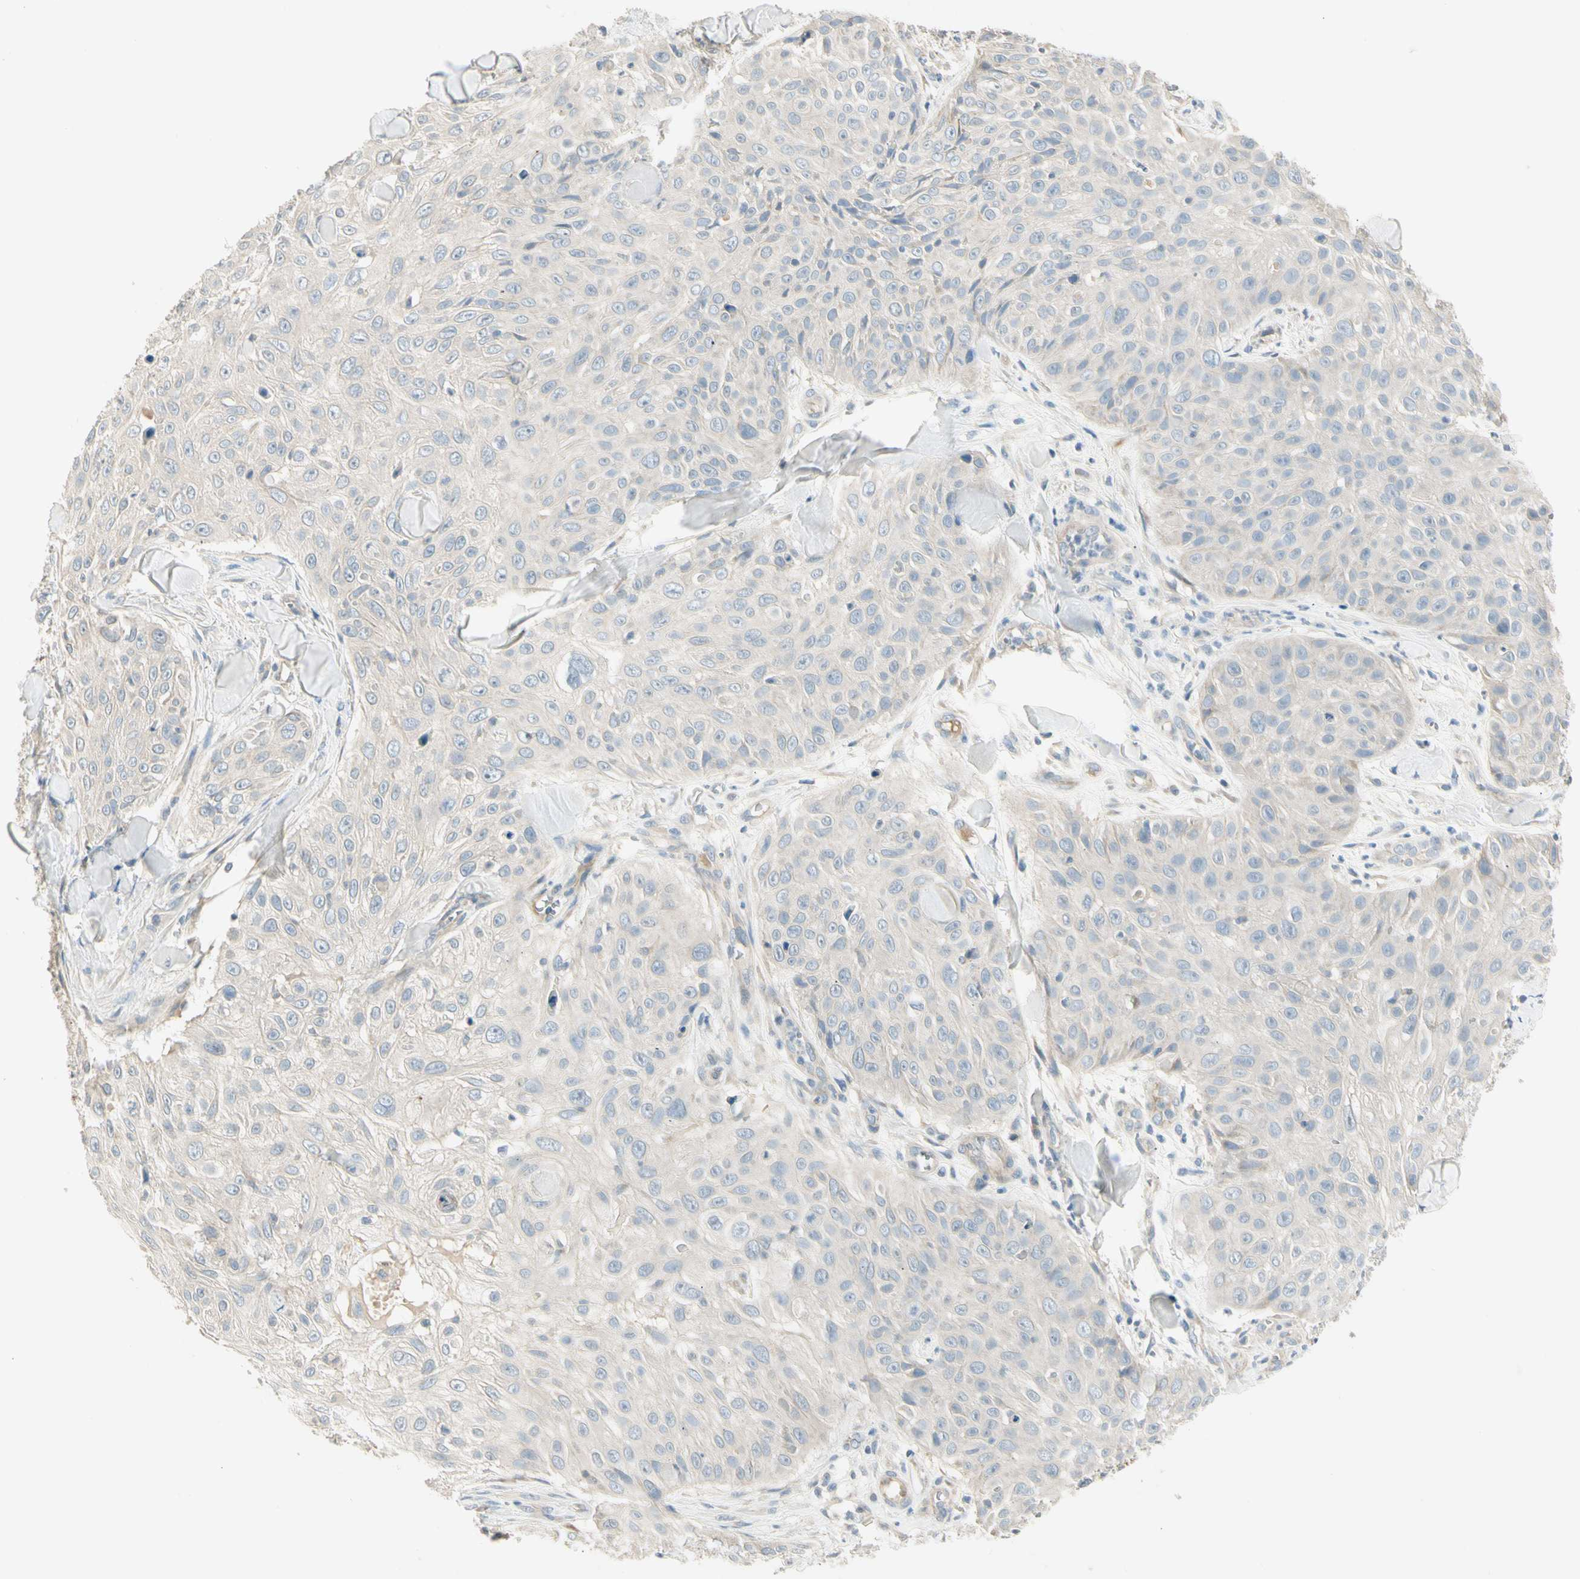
{"staining": {"intensity": "negative", "quantity": "none", "location": "none"}, "tissue": "skin cancer", "cell_type": "Tumor cells", "image_type": "cancer", "snomed": [{"axis": "morphology", "description": "Squamous cell carcinoma, NOS"}, {"axis": "topography", "description": "Skin"}], "caption": "The micrograph exhibits no staining of tumor cells in squamous cell carcinoma (skin).", "gene": "ADGRA3", "patient": {"sex": "male", "age": 86}}